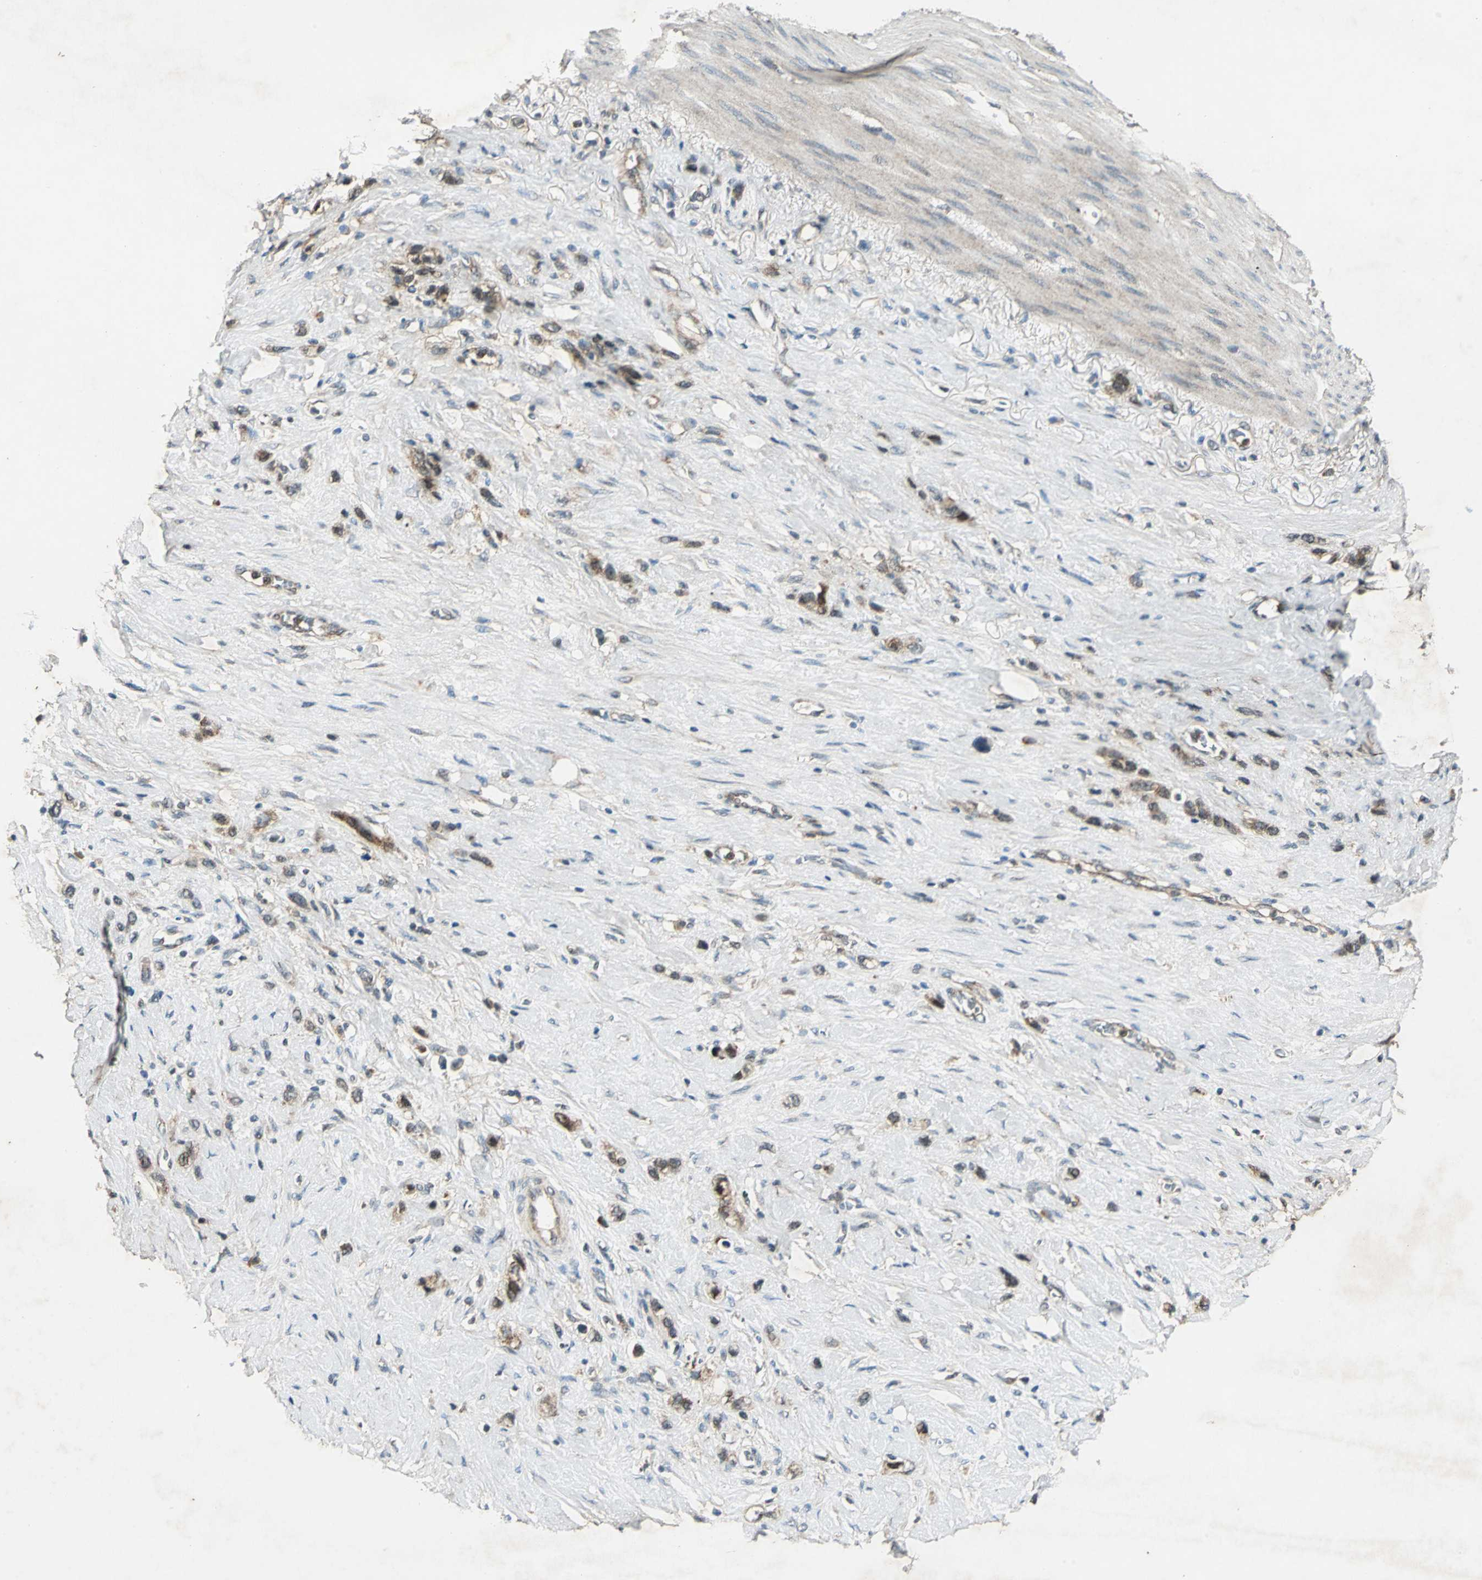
{"staining": {"intensity": "moderate", "quantity": ">75%", "location": "cytoplasmic/membranous"}, "tissue": "stomach cancer", "cell_type": "Tumor cells", "image_type": "cancer", "snomed": [{"axis": "morphology", "description": "Normal tissue, NOS"}, {"axis": "morphology", "description": "Adenocarcinoma, NOS"}, {"axis": "morphology", "description": "Adenocarcinoma, High grade"}, {"axis": "topography", "description": "Stomach, upper"}, {"axis": "topography", "description": "Stomach"}], "caption": "This is an image of IHC staining of stomach cancer, which shows moderate staining in the cytoplasmic/membranous of tumor cells.", "gene": "AHSA1", "patient": {"sex": "female", "age": 65}}